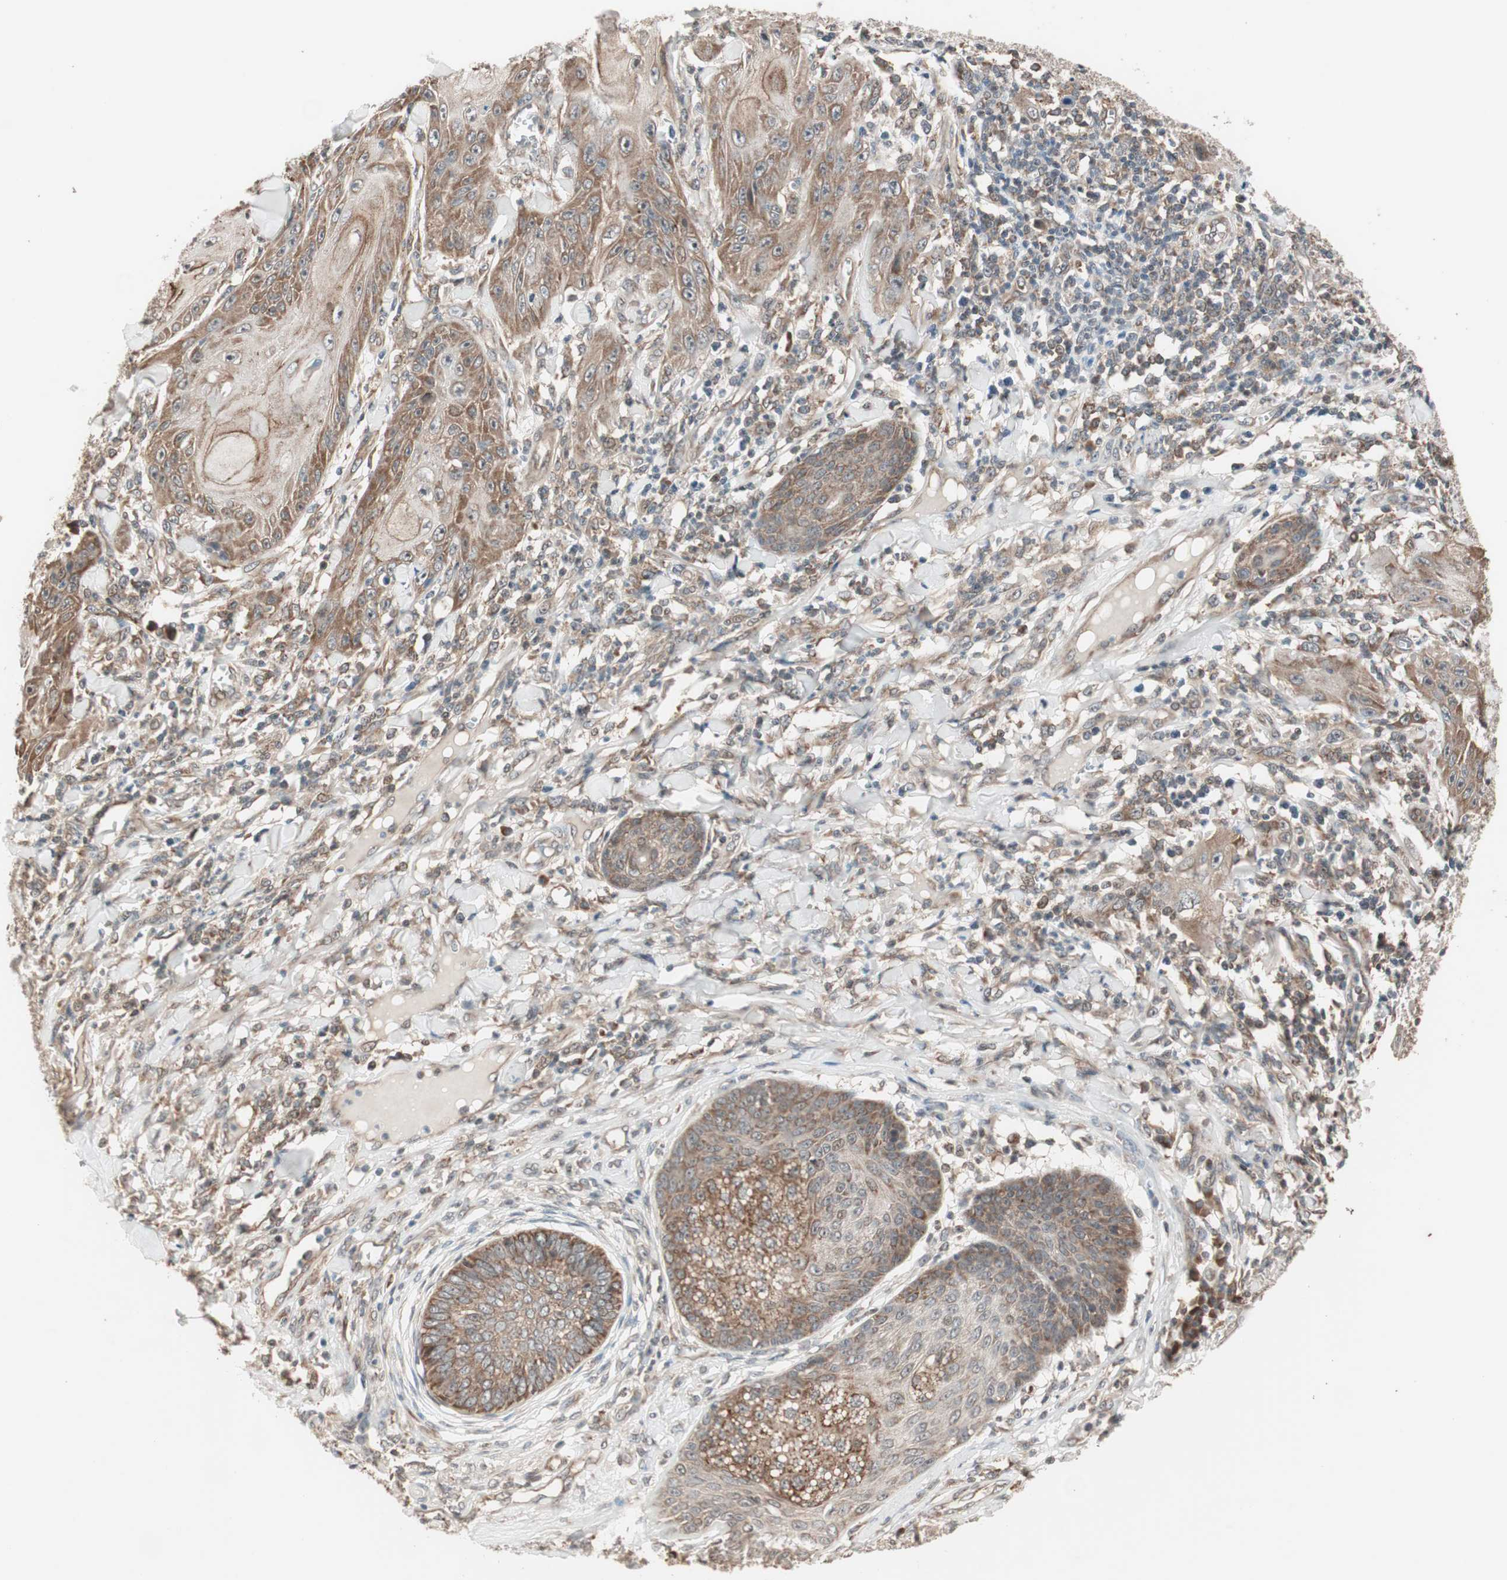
{"staining": {"intensity": "weak", "quantity": ">75%", "location": "cytoplasmic/membranous"}, "tissue": "skin cancer", "cell_type": "Tumor cells", "image_type": "cancer", "snomed": [{"axis": "morphology", "description": "Squamous cell carcinoma, NOS"}, {"axis": "topography", "description": "Skin"}], "caption": "There is low levels of weak cytoplasmic/membranous expression in tumor cells of skin squamous cell carcinoma, as demonstrated by immunohistochemical staining (brown color).", "gene": "FBXO5", "patient": {"sex": "female", "age": 78}}